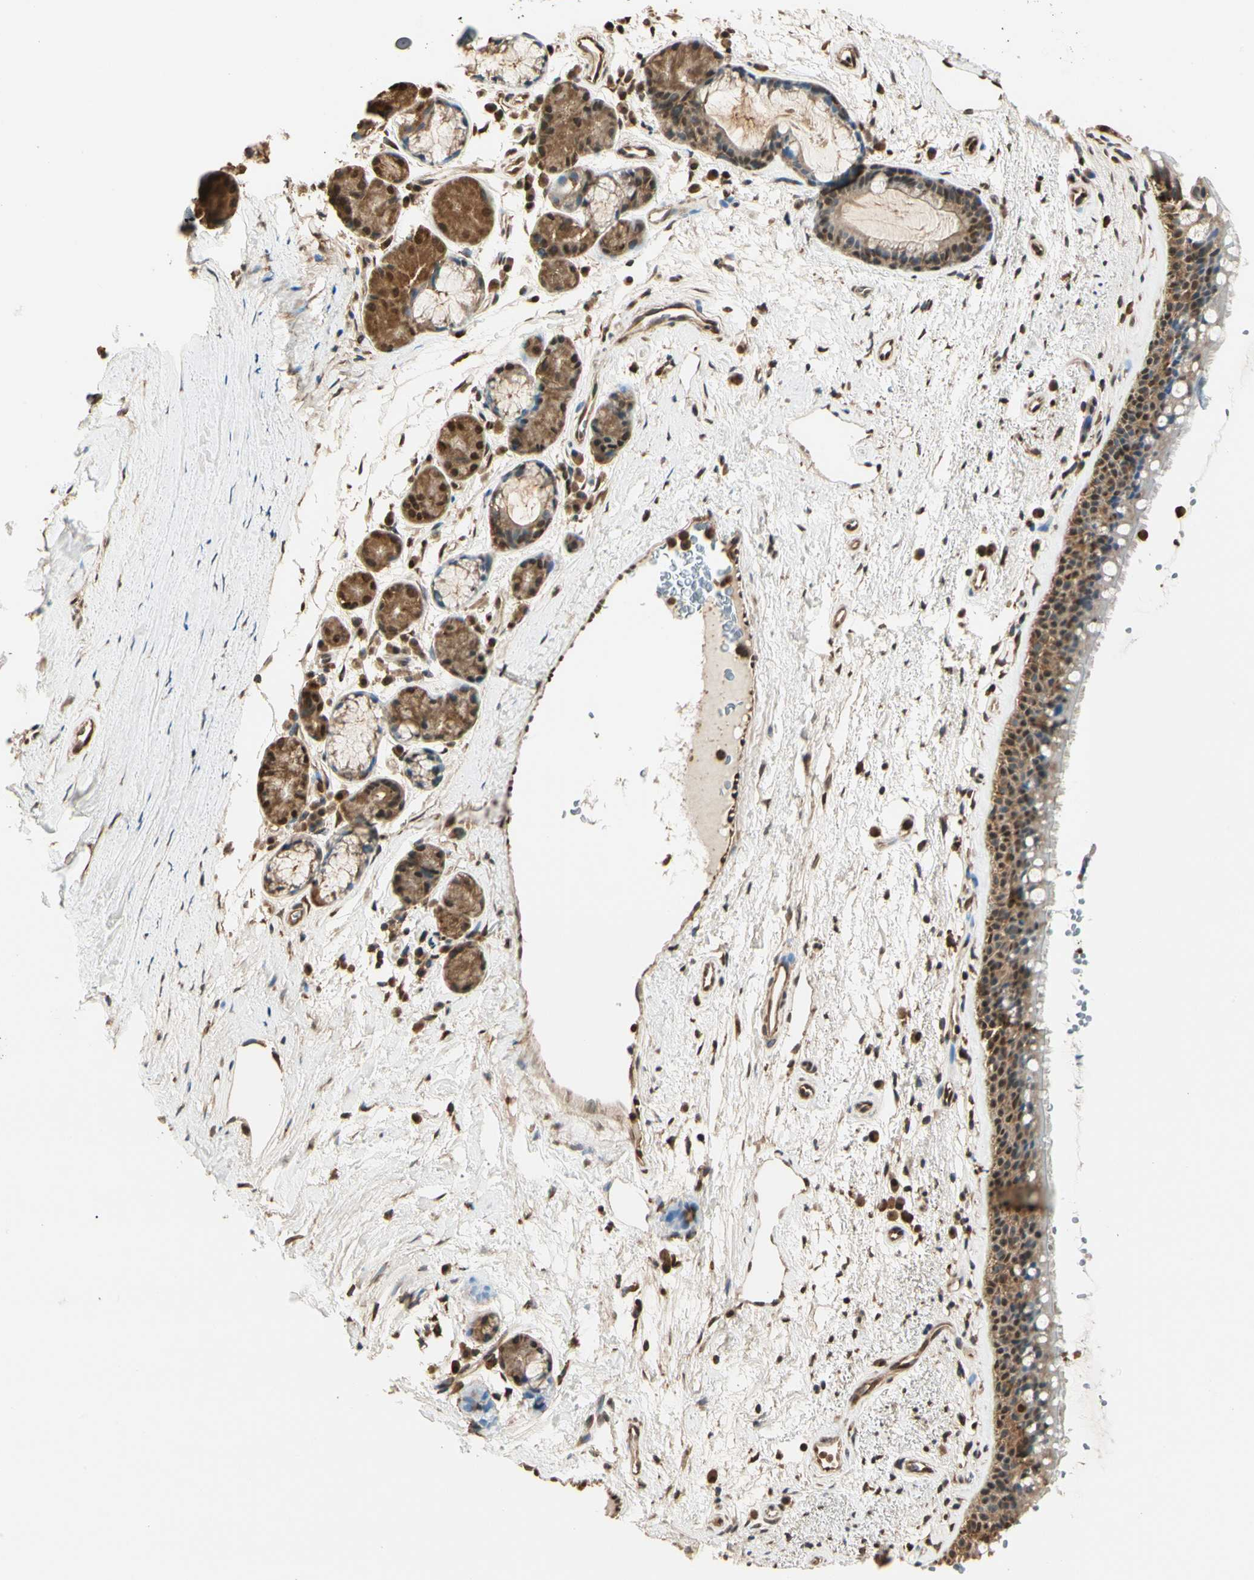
{"staining": {"intensity": "moderate", "quantity": ">75%", "location": "cytoplasmic/membranous,nuclear"}, "tissue": "bronchus", "cell_type": "Respiratory epithelial cells", "image_type": "normal", "snomed": [{"axis": "morphology", "description": "Normal tissue, NOS"}, {"axis": "topography", "description": "Bronchus"}], "caption": "IHC of normal bronchus reveals medium levels of moderate cytoplasmic/membranous,nuclear positivity in about >75% of respiratory epithelial cells.", "gene": "PNCK", "patient": {"sex": "female", "age": 54}}